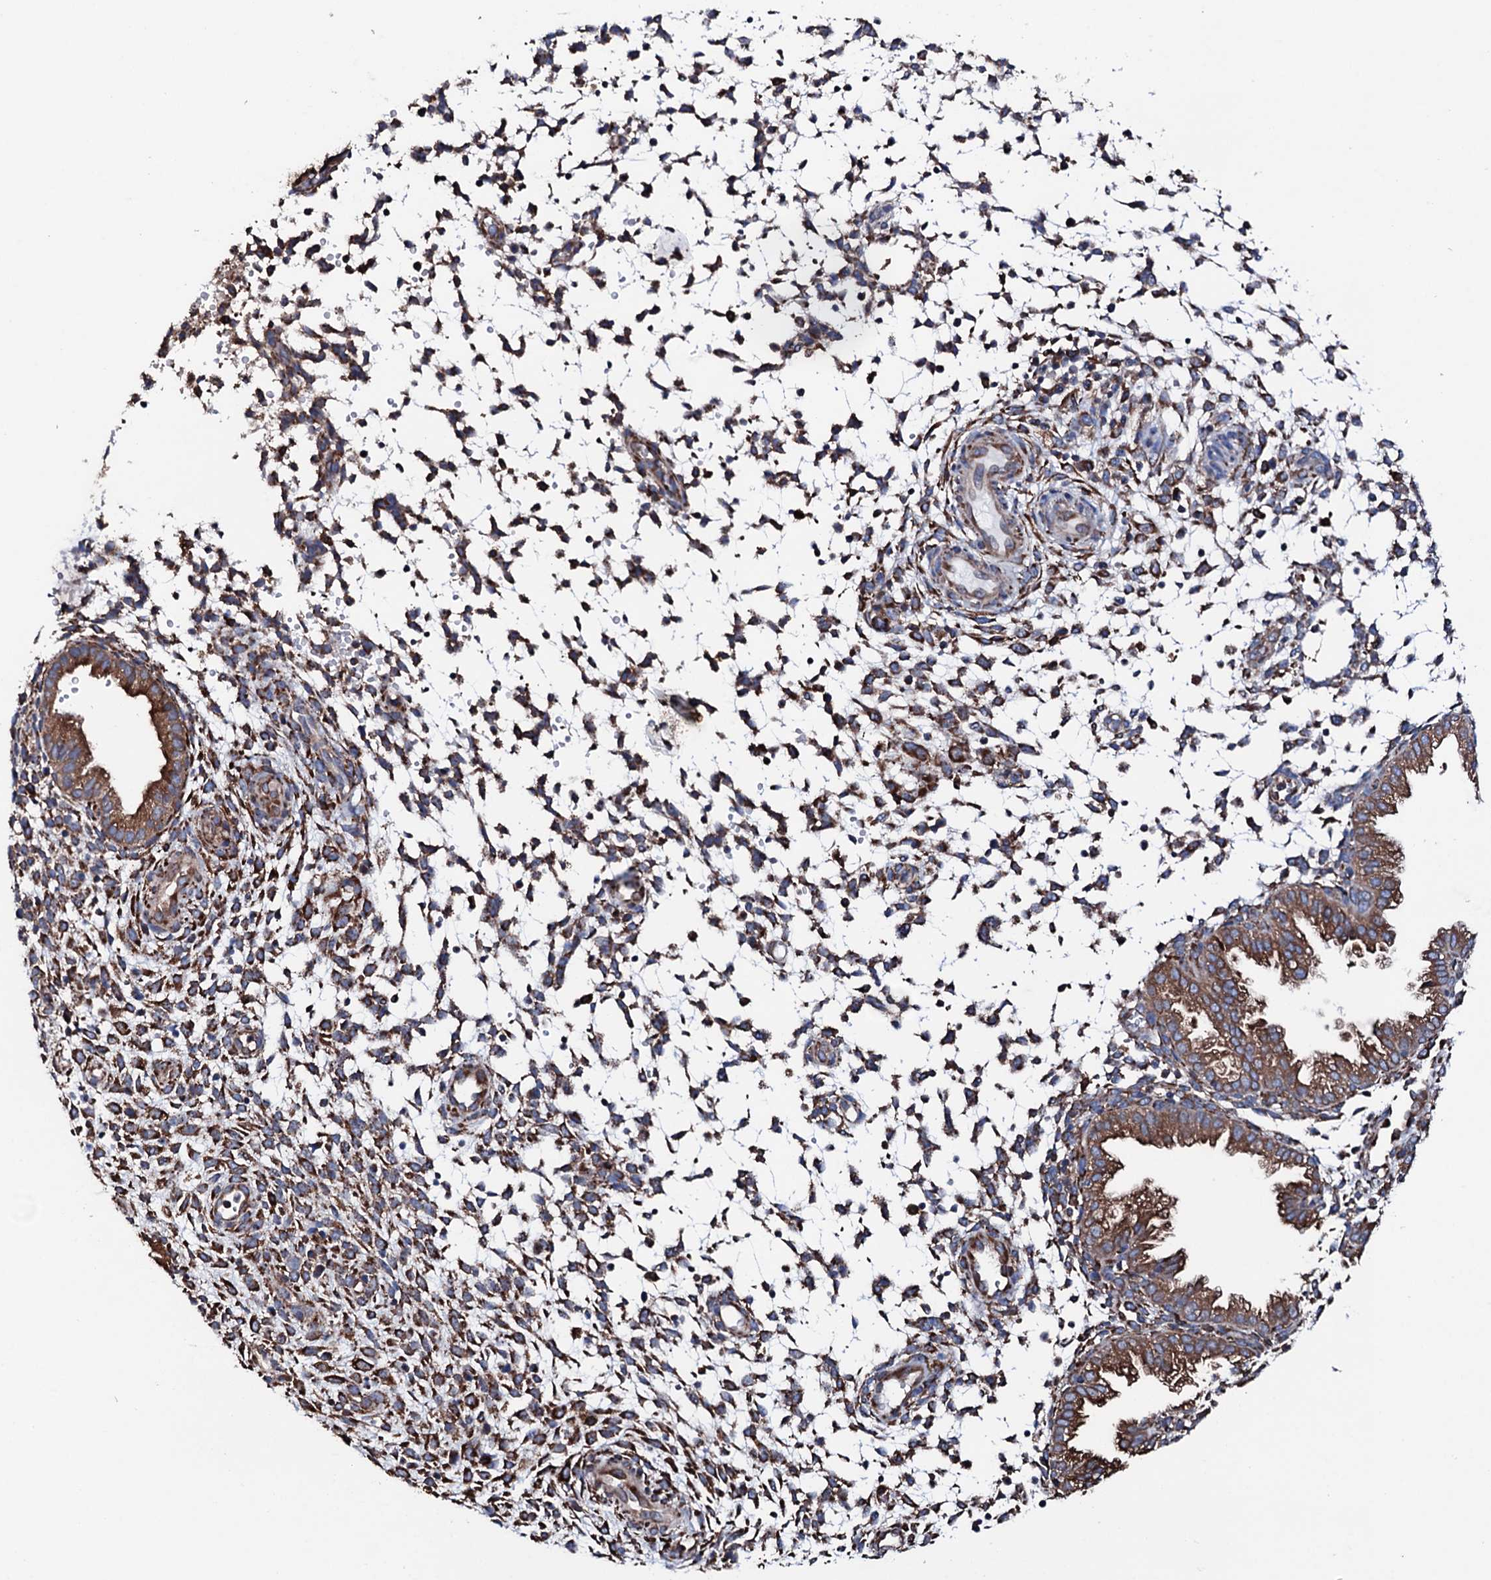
{"staining": {"intensity": "strong", "quantity": "25%-75%", "location": "cytoplasmic/membranous"}, "tissue": "endometrium", "cell_type": "Cells in endometrial stroma", "image_type": "normal", "snomed": [{"axis": "morphology", "description": "Normal tissue, NOS"}, {"axis": "topography", "description": "Endometrium"}], "caption": "Immunohistochemistry (IHC) staining of unremarkable endometrium, which demonstrates high levels of strong cytoplasmic/membranous positivity in approximately 25%-75% of cells in endometrial stroma indicating strong cytoplasmic/membranous protein staining. The staining was performed using DAB (3,3'-diaminobenzidine) (brown) for protein detection and nuclei were counterstained in hematoxylin (blue).", "gene": "AMDHD1", "patient": {"sex": "female", "age": 33}}